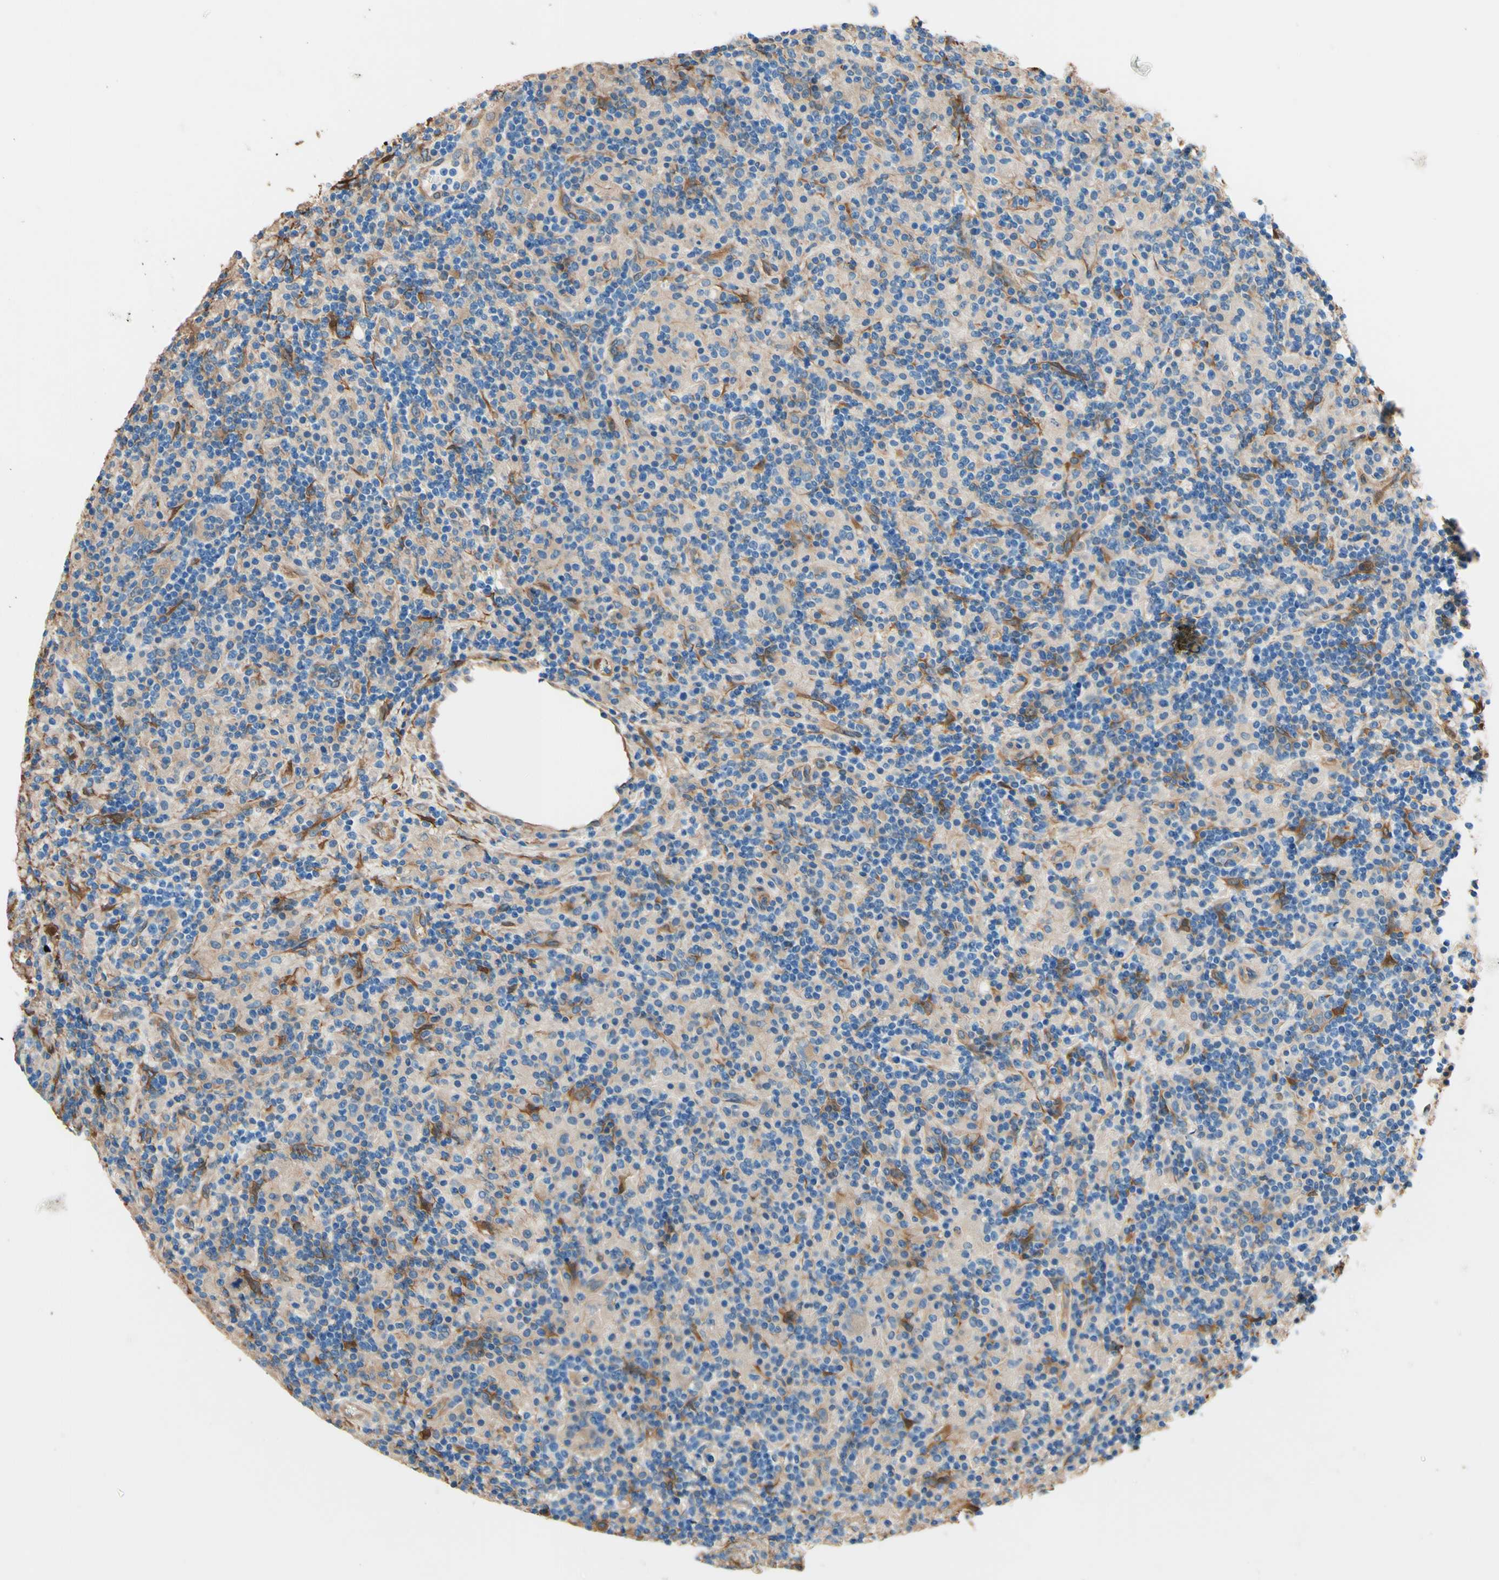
{"staining": {"intensity": "weak", "quantity": ">75%", "location": "cytoplasmic/membranous"}, "tissue": "lymphoma", "cell_type": "Tumor cells", "image_type": "cancer", "snomed": [{"axis": "morphology", "description": "Hodgkin's disease, NOS"}, {"axis": "topography", "description": "Lymph node"}], "caption": "Hodgkin's disease stained with a protein marker demonstrates weak staining in tumor cells.", "gene": "DPYSL3", "patient": {"sex": "male", "age": 70}}